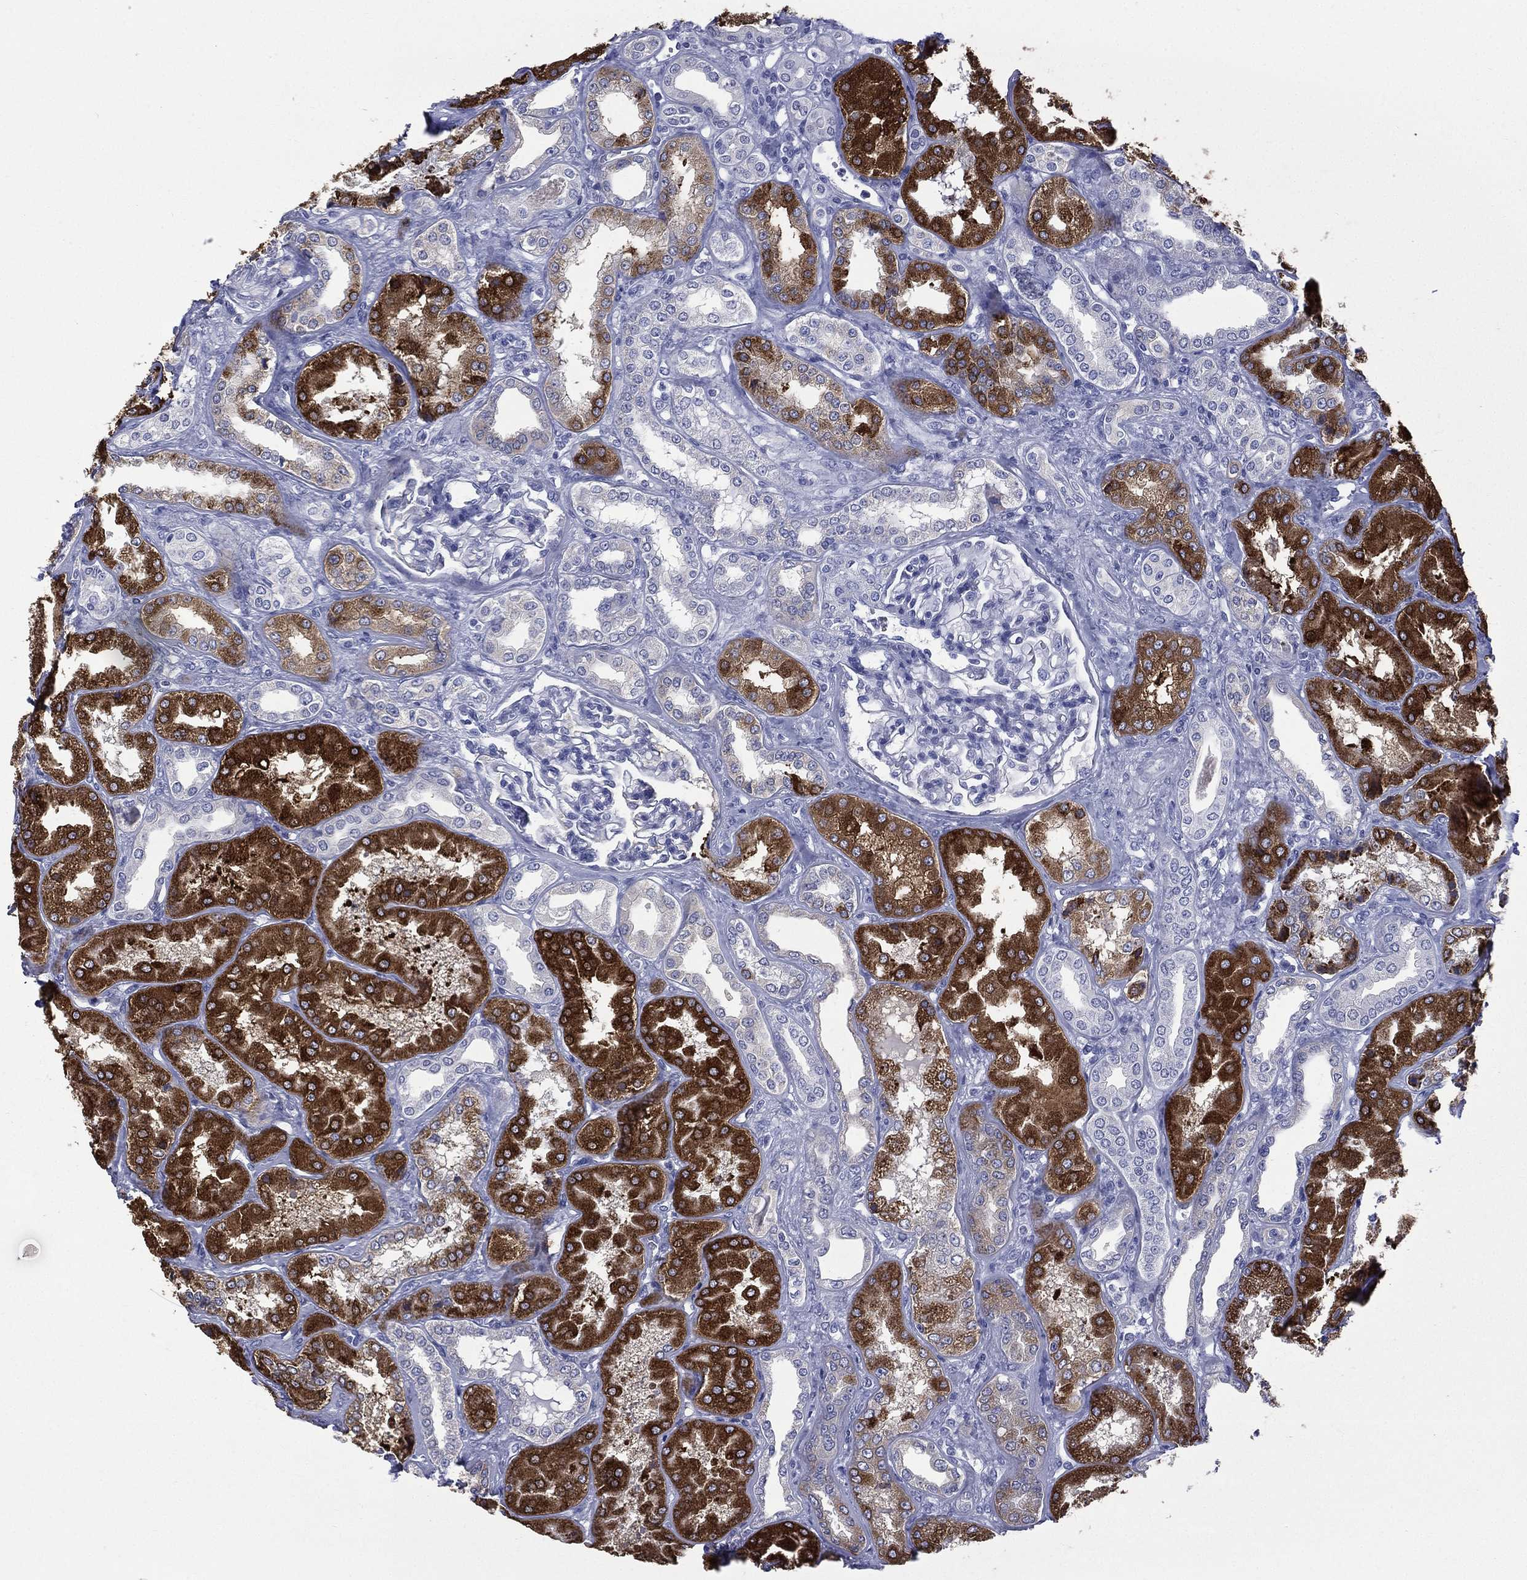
{"staining": {"intensity": "negative", "quantity": "none", "location": "none"}, "tissue": "kidney", "cell_type": "Cells in glomeruli", "image_type": "normal", "snomed": [{"axis": "morphology", "description": "Normal tissue, NOS"}, {"axis": "topography", "description": "Kidney"}], "caption": "This is an immunohistochemistry histopathology image of normal kidney. There is no expression in cells in glomeruli.", "gene": "CES2", "patient": {"sex": "female", "age": 56}}